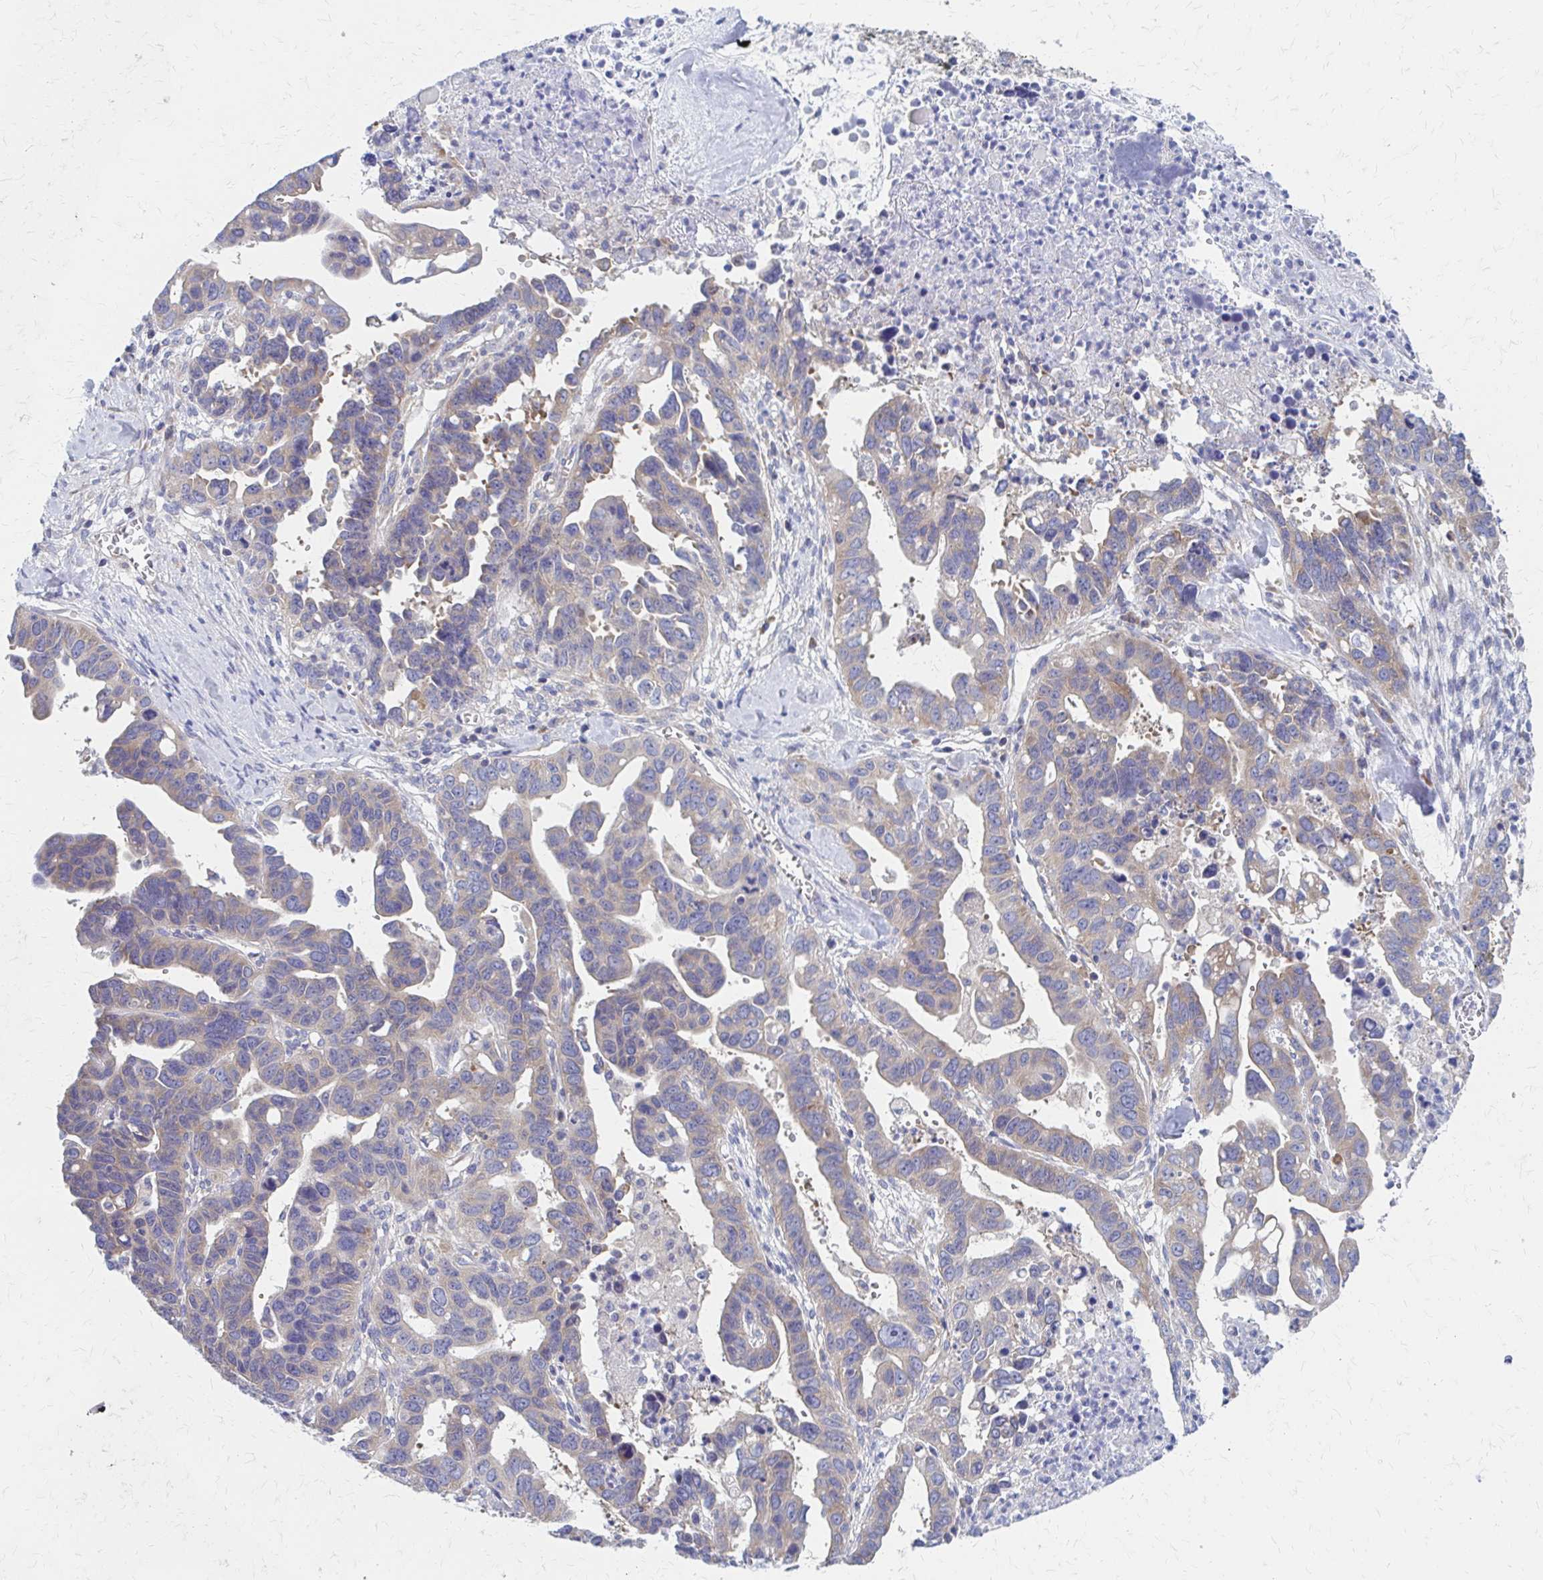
{"staining": {"intensity": "weak", "quantity": "25%-75%", "location": "cytoplasmic/membranous"}, "tissue": "ovarian cancer", "cell_type": "Tumor cells", "image_type": "cancer", "snomed": [{"axis": "morphology", "description": "Cystadenocarcinoma, serous, NOS"}, {"axis": "topography", "description": "Ovary"}], "caption": "Protein positivity by immunohistochemistry (IHC) reveals weak cytoplasmic/membranous staining in approximately 25%-75% of tumor cells in ovarian cancer (serous cystadenocarcinoma). Immunohistochemistry stains the protein of interest in brown and the nuclei are stained blue.", "gene": "RPL27A", "patient": {"sex": "female", "age": 69}}